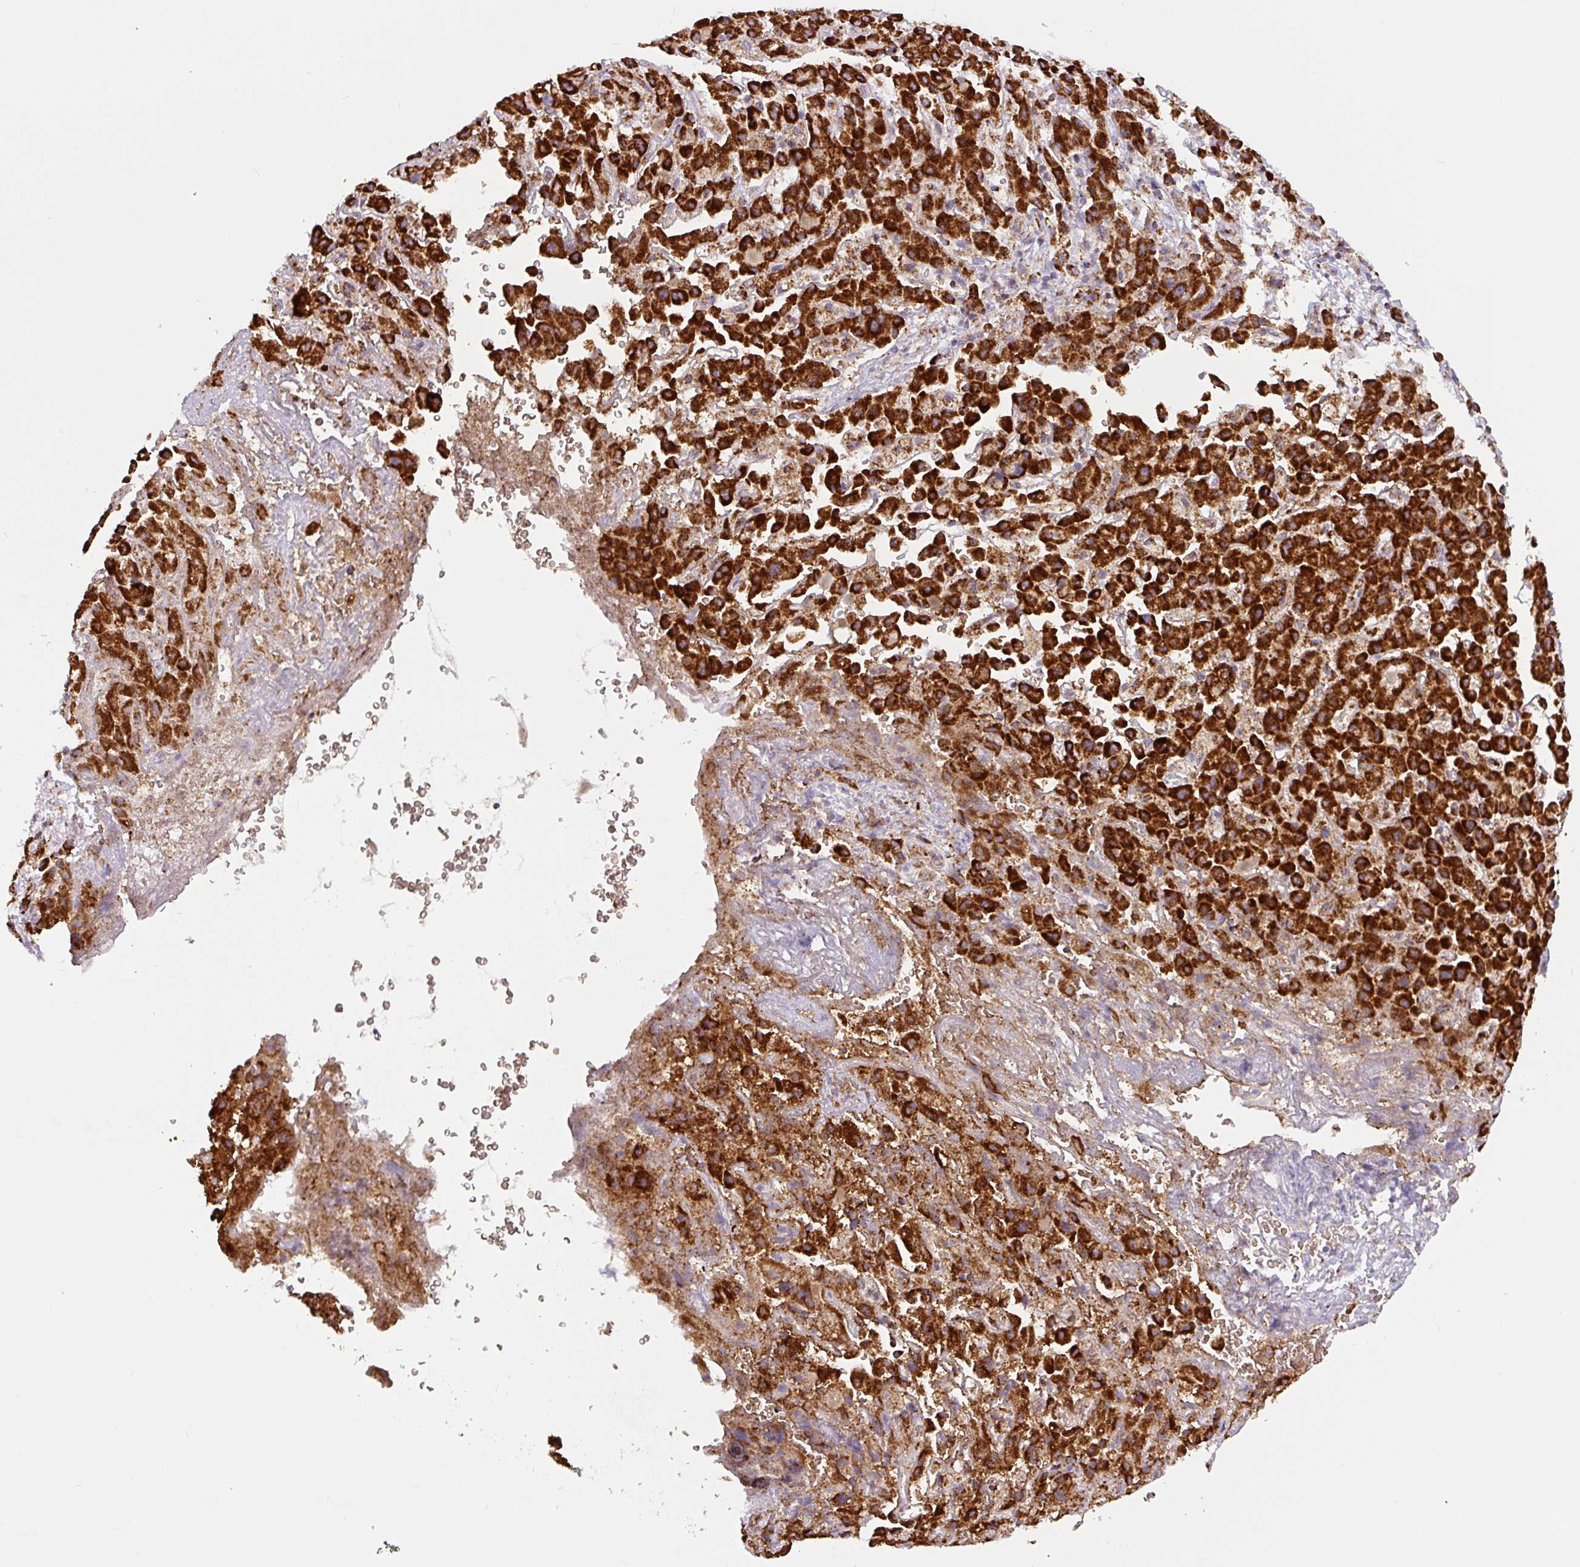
{"staining": {"intensity": "strong", "quantity": ">75%", "location": "cytoplasmic/membranous"}, "tissue": "liver cancer", "cell_type": "Tumor cells", "image_type": "cancer", "snomed": [{"axis": "morphology", "description": "Cholangiocarcinoma"}, {"axis": "topography", "description": "Liver"}], "caption": "Brown immunohistochemical staining in liver cholangiocarcinoma displays strong cytoplasmic/membranous expression in approximately >75% of tumor cells.", "gene": "MT-CO2", "patient": {"sex": "female", "age": 52}}